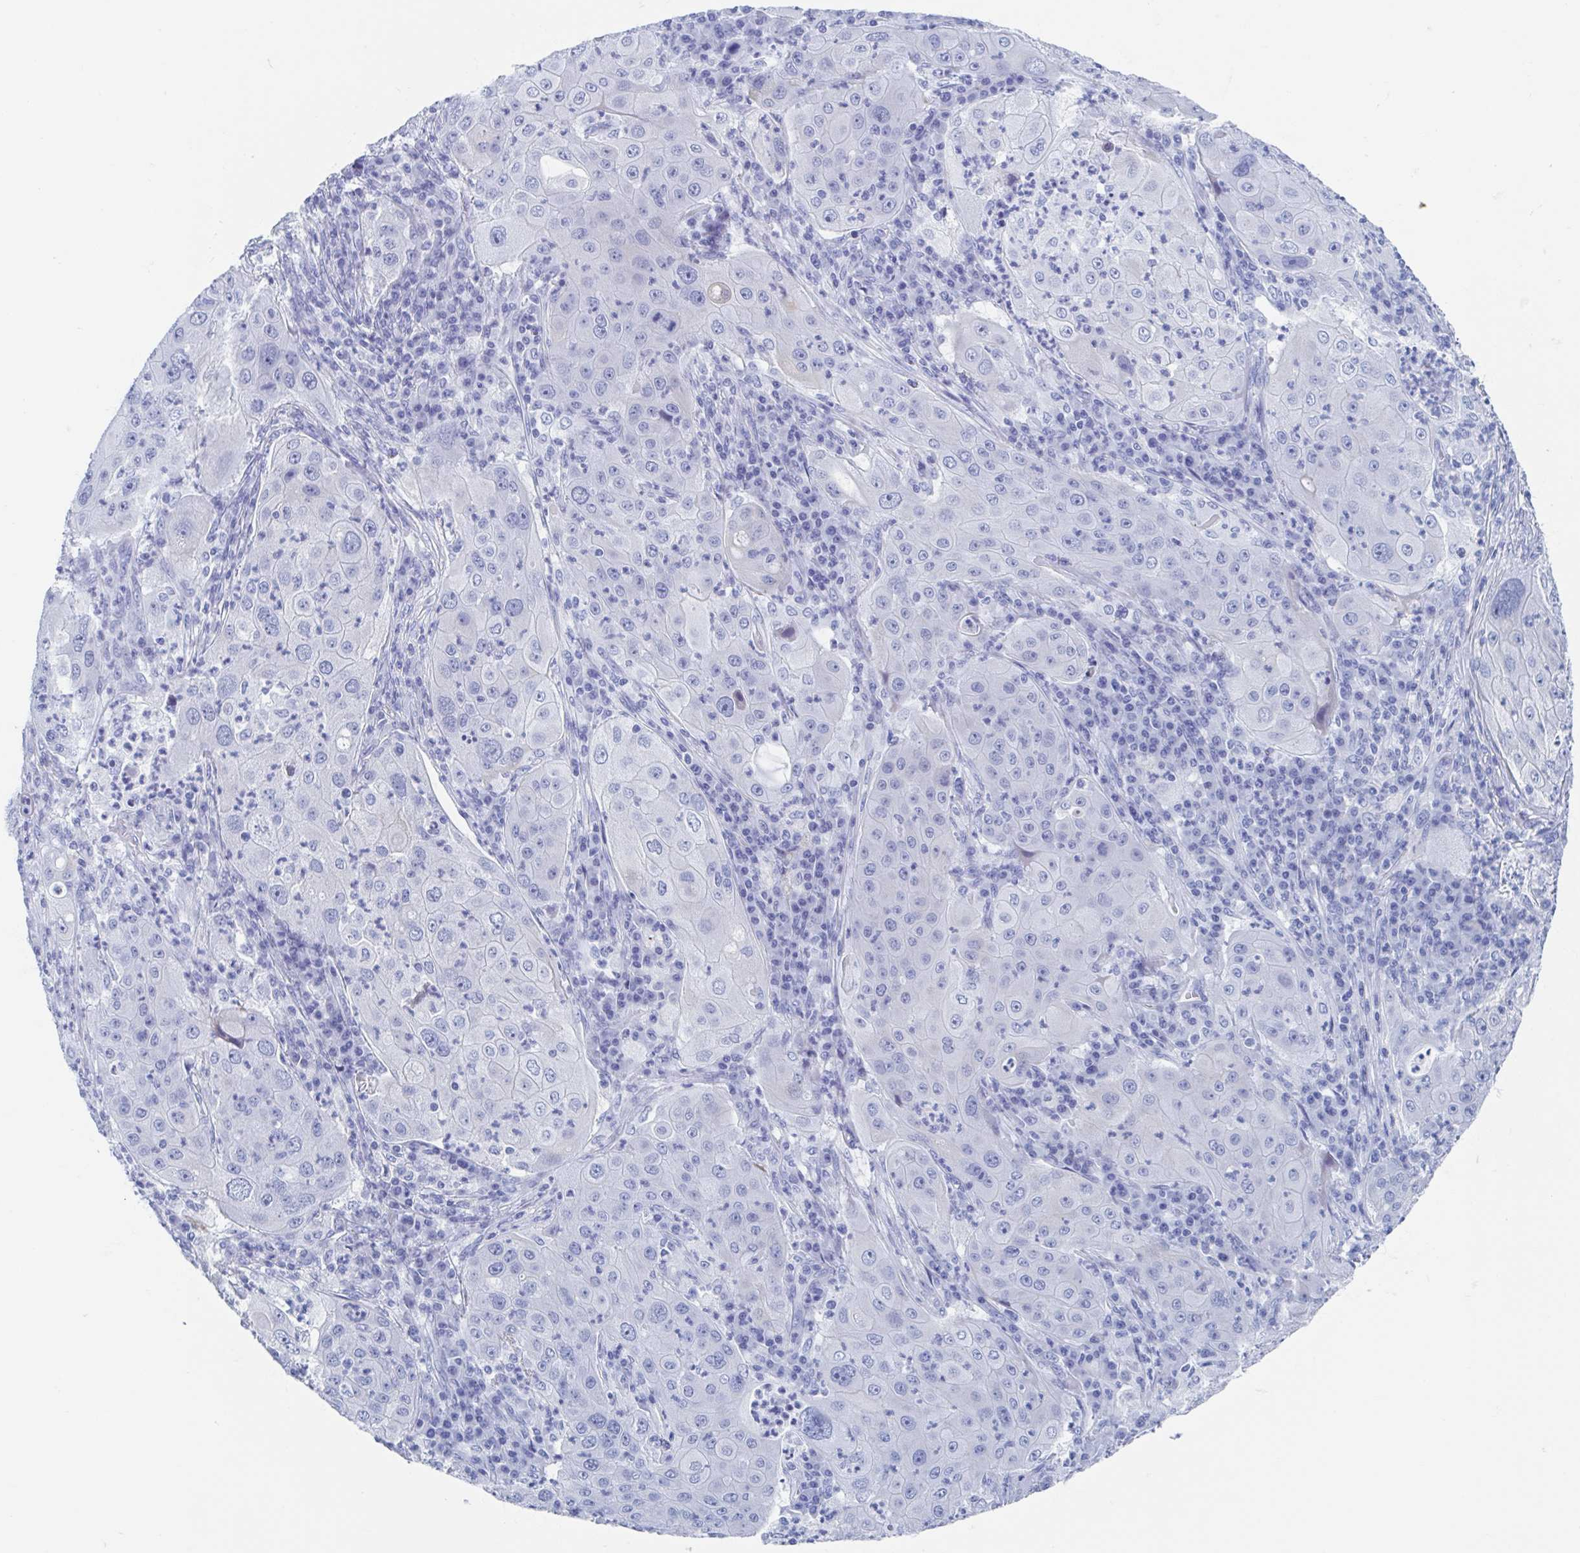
{"staining": {"intensity": "negative", "quantity": "none", "location": "none"}, "tissue": "lung cancer", "cell_type": "Tumor cells", "image_type": "cancer", "snomed": [{"axis": "morphology", "description": "Squamous cell carcinoma, NOS"}, {"axis": "topography", "description": "Lung"}], "caption": "The immunohistochemistry image has no significant positivity in tumor cells of lung cancer tissue.", "gene": "C10orf53", "patient": {"sex": "female", "age": 59}}